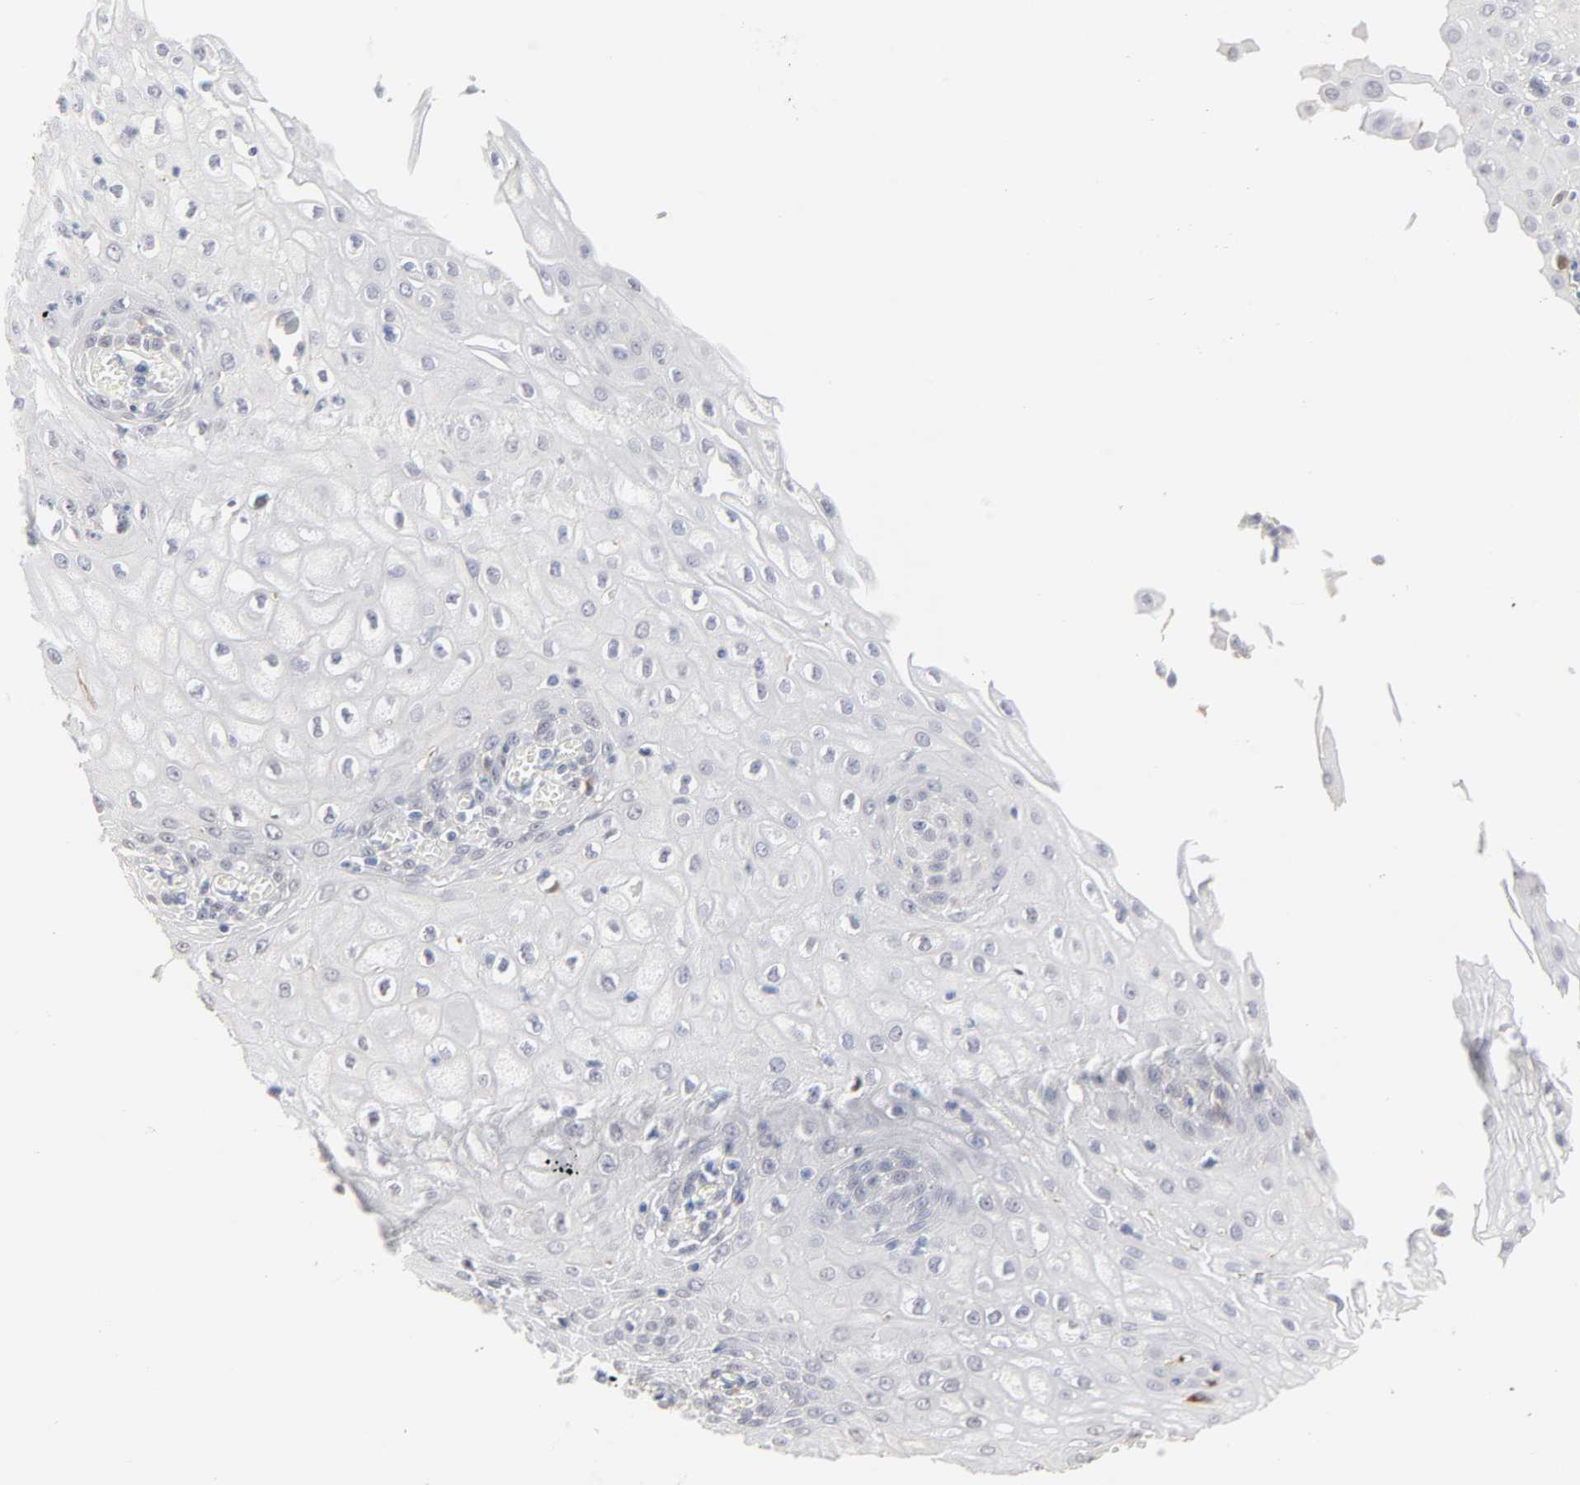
{"staining": {"intensity": "negative", "quantity": "none", "location": "none"}, "tissue": "esophagus", "cell_type": "Squamous epithelial cells", "image_type": "normal", "snomed": [{"axis": "morphology", "description": "Normal tissue, NOS"}, {"axis": "morphology", "description": "Squamous cell carcinoma, NOS"}, {"axis": "topography", "description": "Esophagus"}], "caption": "Immunohistochemistry (IHC) of normal human esophagus reveals no positivity in squamous epithelial cells. (DAB immunohistochemistry with hematoxylin counter stain).", "gene": "FCGBP", "patient": {"sex": "male", "age": 65}}